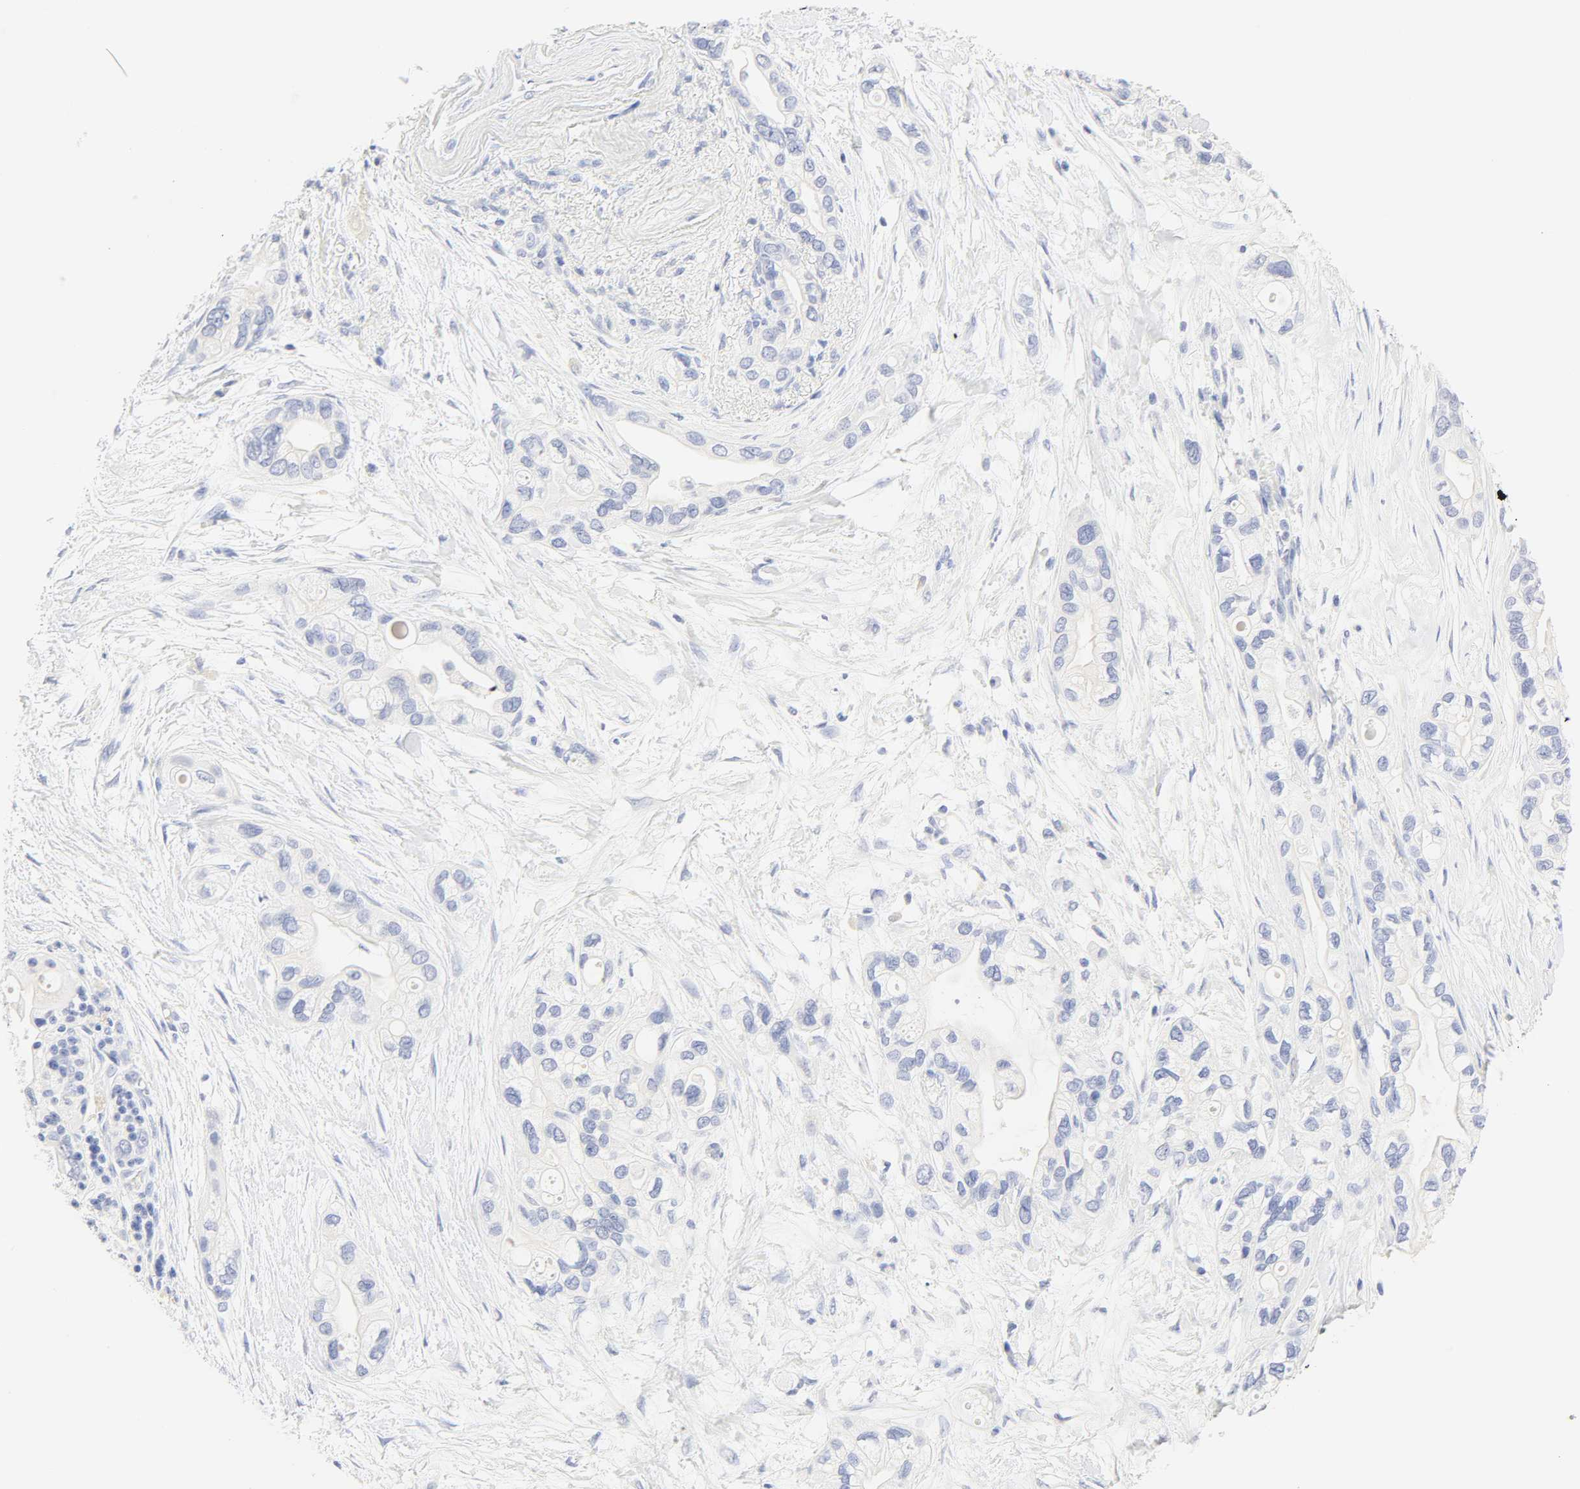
{"staining": {"intensity": "negative", "quantity": "none", "location": "none"}, "tissue": "pancreatic cancer", "cell_type": "Tumor cells", "image_type": "cancer", "snomed": [{"axis": "morphology", "description": "Adenocarcinoma, NOS"}, {"axis": "topography", "description": "Pancreas"}], "caption": "Adenocarcinoma (pancreatic) was stained to show a protein in brown. There is no significant expression in tumor cells.", "gene": "SLCO1B3", "patient": {"sex": "female", "age": 77}}